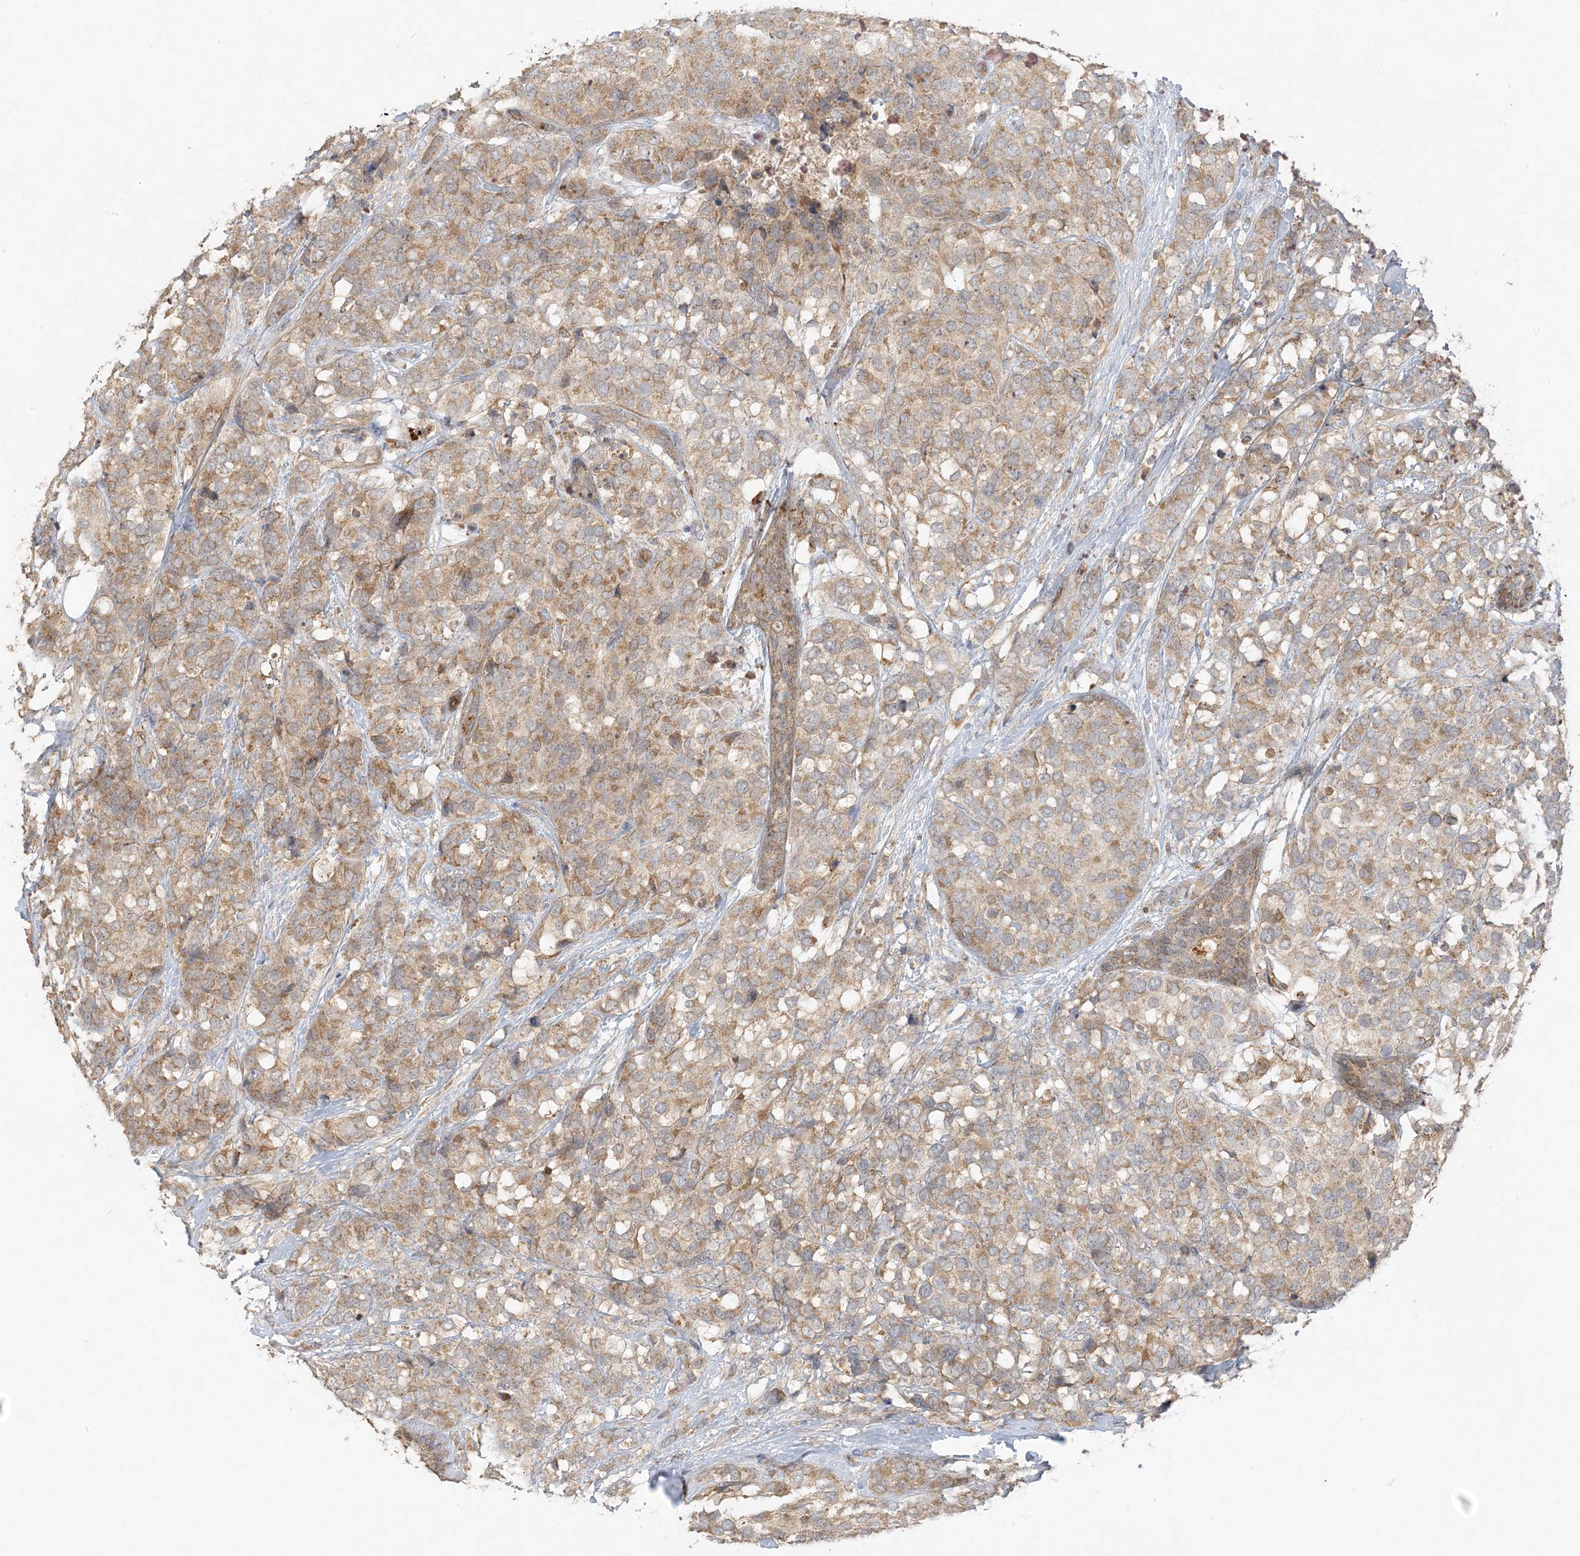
{"staining": {"intensity": "moderate", "quantity": ">75%", "location": "cytoplasmic/membranous"}, "tissue": "breast cancer", "cell_type": "Tumor cells", "image_type": "cancer", "snomed": [{"axis": "morphology", "description": "Lobular carcinoma"}, {"axis": "topography", "description": "Breast"}], "caption": "An IHC histopathology image of neoplastic tissue is shown. Protein staining in brown highlights moderate cytoplasmic/membranous positivity in breast cancer within tumor cells.", "gene": "MCOLN1", "patient": {"sex": "female", "age": 59}}